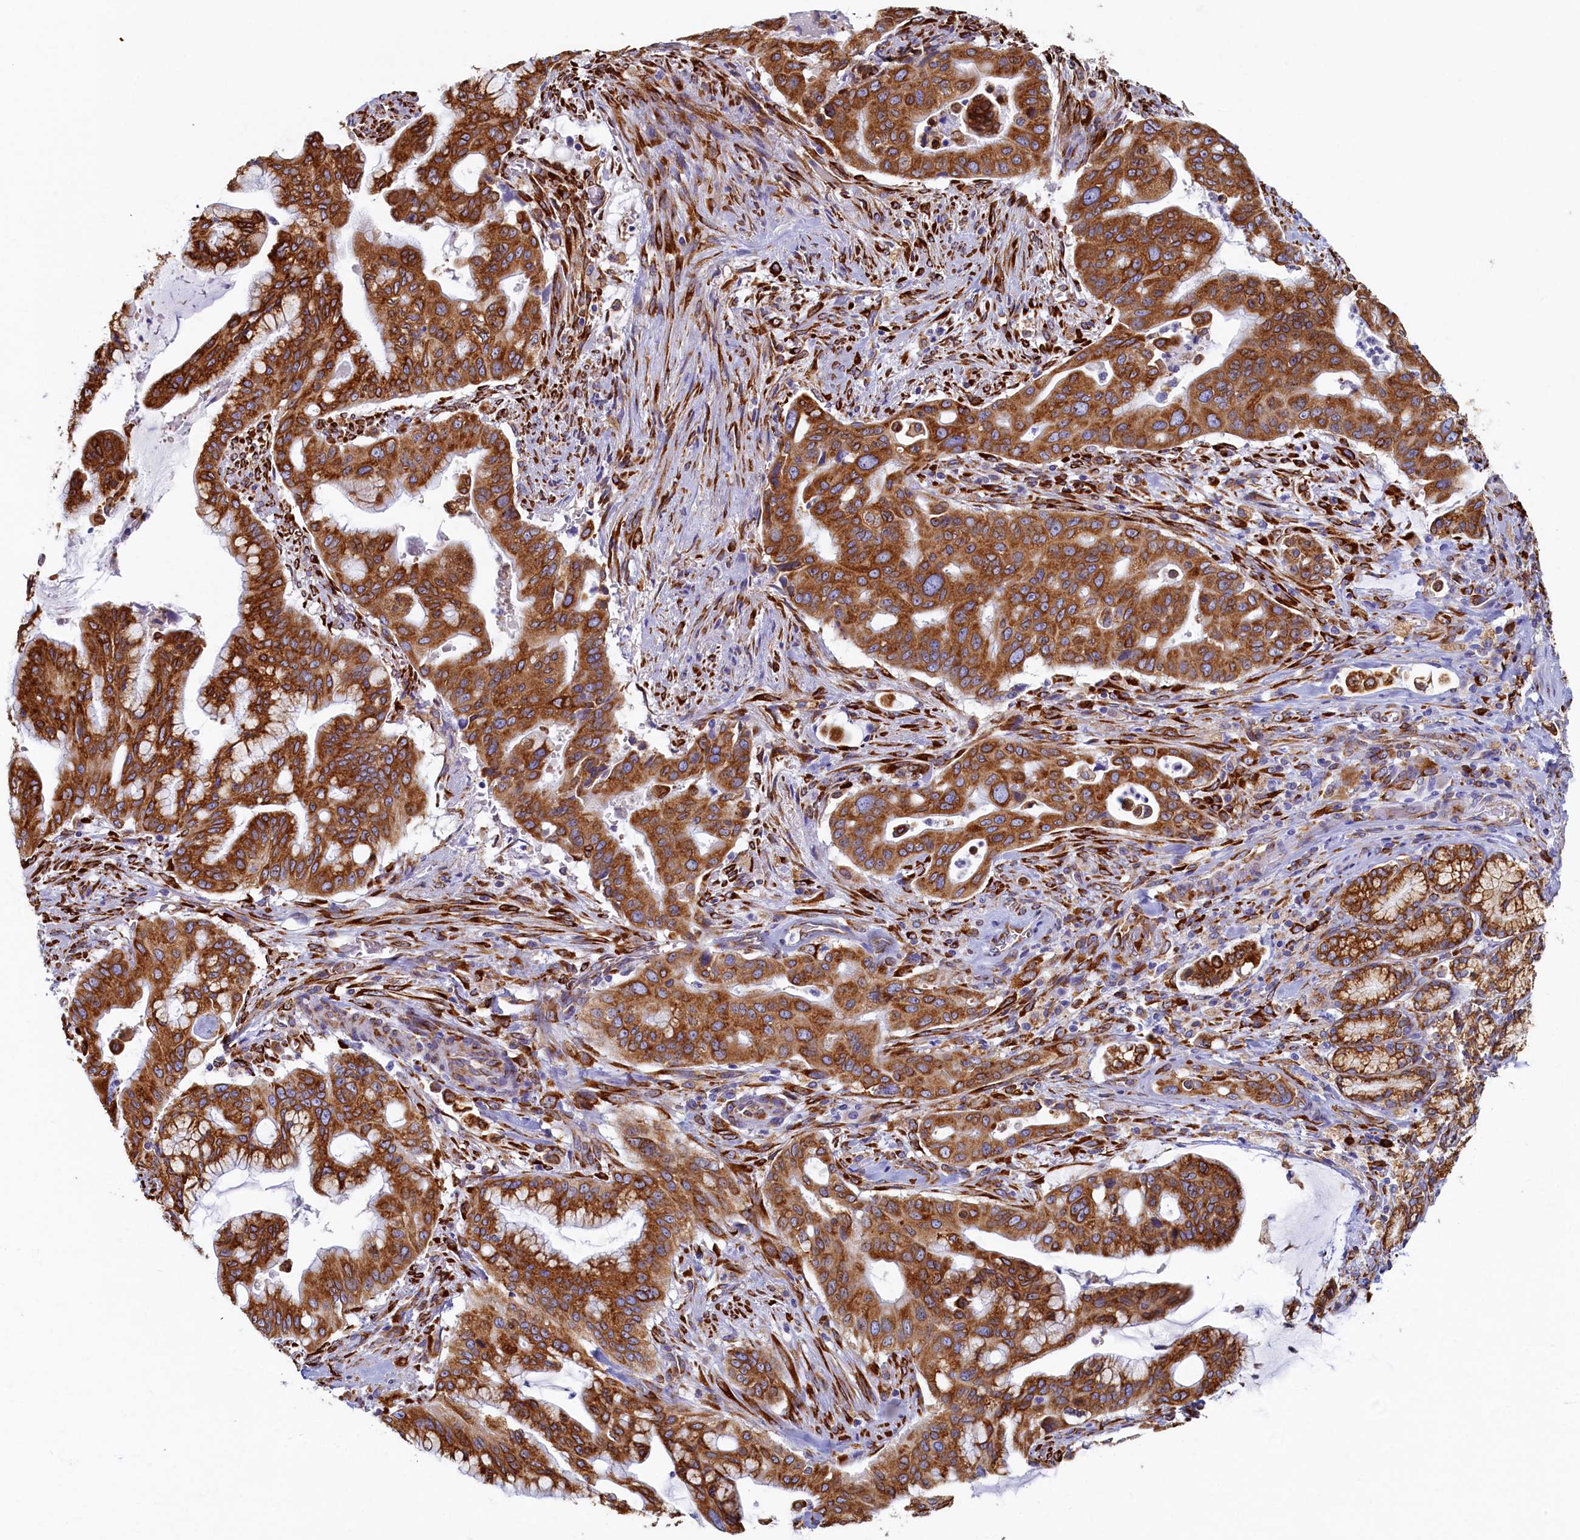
{"staining": {"intensity": "strong", "quantity": ">75%", "location": "cytoplasmic/membranous"}, "tissue": "pancreatic cancer", "cell_type": "Tumor cells", "image_type": "cancer", "snomed": [{"axis": "morphology", "description": "Adenocarcinoma, NOS"}, {"axis": "topography", "description": "Pancreas"}], "caption": "This histopathology image demonstrates immunohistochemistry staining of human pancreatic adenocarcinoma, with high strong cytoplasmic/membranous expression in about >75% of tumor cells.", "gene": "TMEM18", "patient": {"sex": "male", "age": 46}}